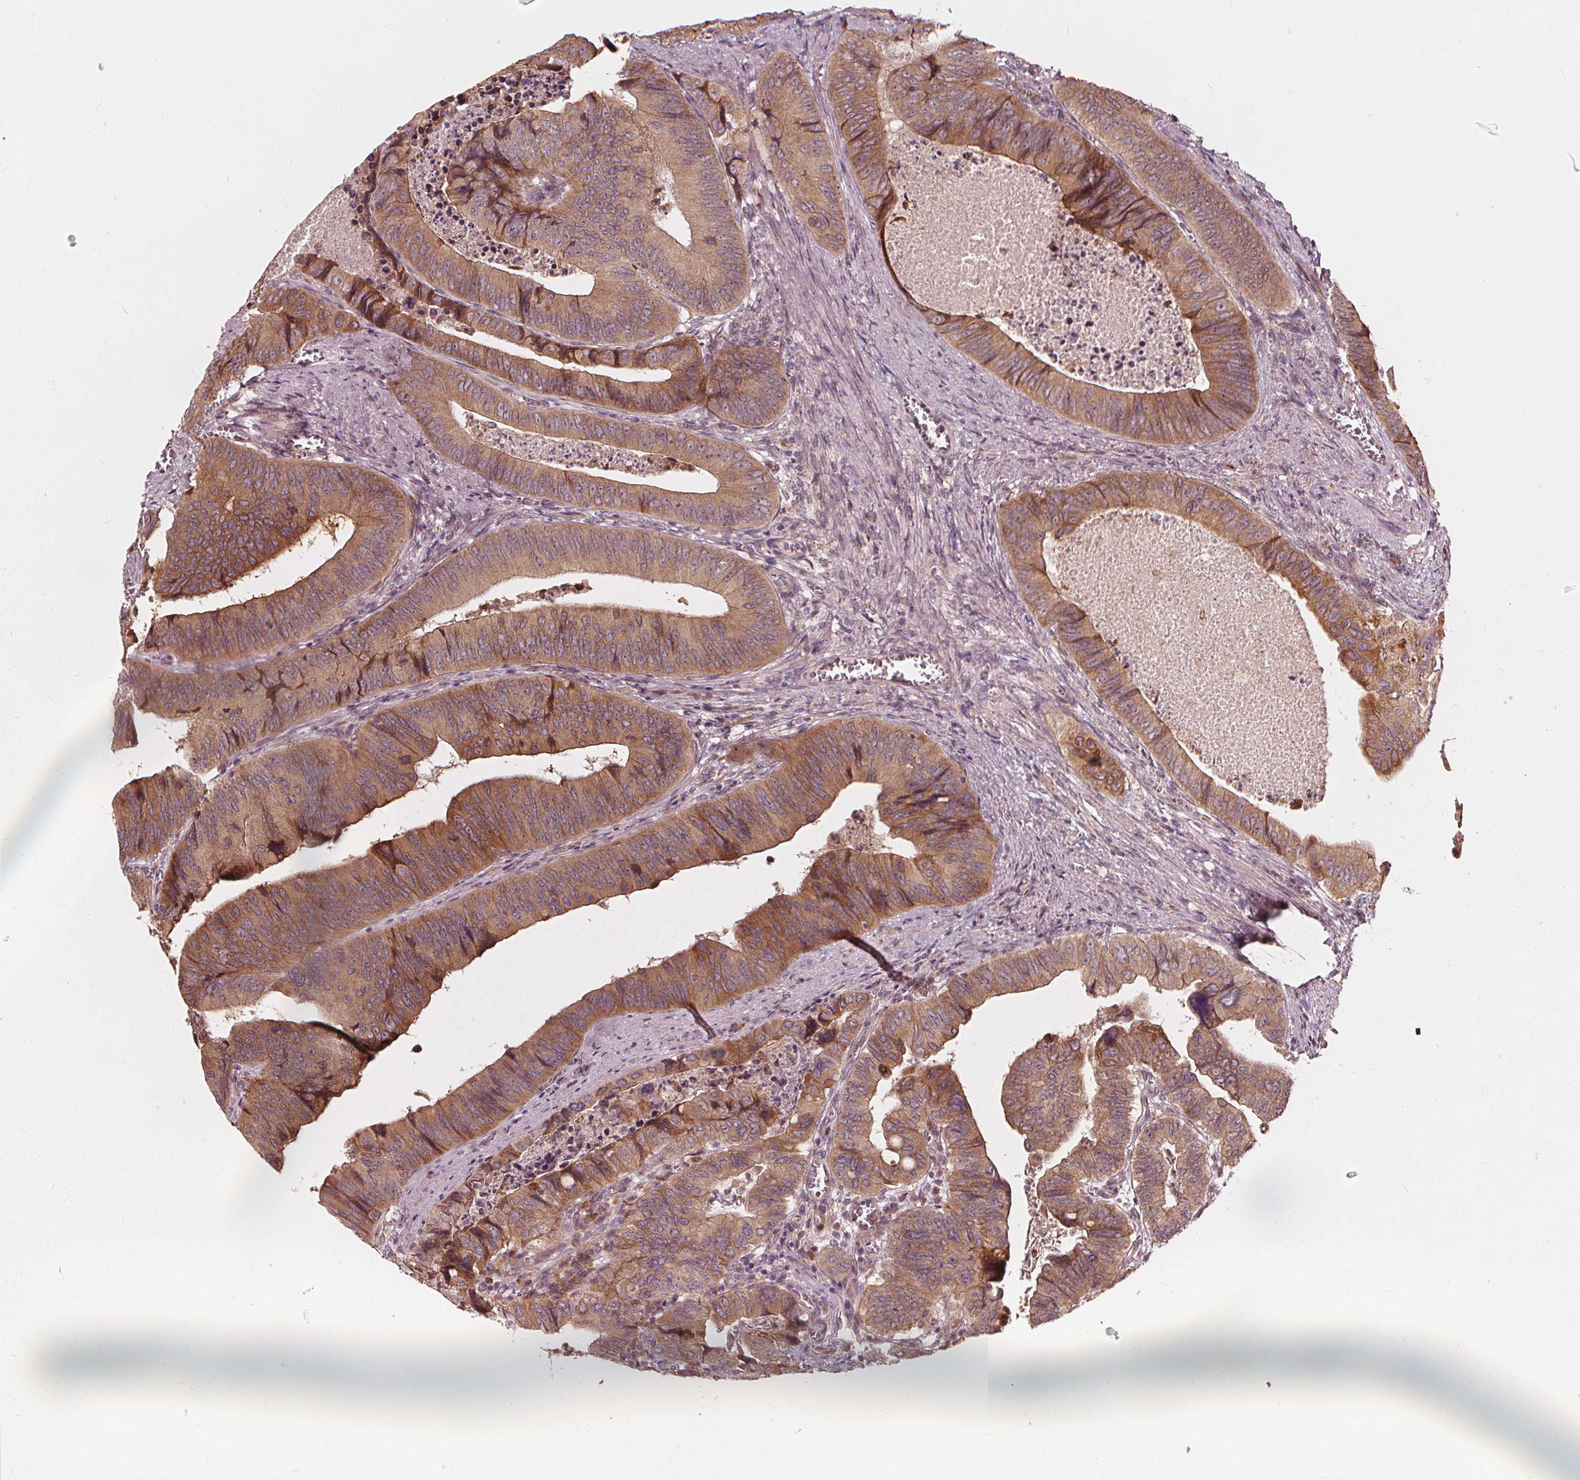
{"staining": {"intensity": "moderate", "quantity": ">75%", "location": "cytoplasmic/membranous"}, "tissue": "colorectal cancer", "cell_type": "Tumor cells", "image_type": "cancer", "snomed": [{"axis": "morphology", "description": "Adenocarcinoma, NOS"}, {"axis": "topography", "description": "Colon"}], "caption": "Brown immunohistochemical staining in human colorectal cancer (adenocarcinoma) shows moderate cytoplasmic/membranous positivity in about >75% of tumor cells.", "gene": "NPC1L1", "patient": {"sex": "female", "age": 84}}